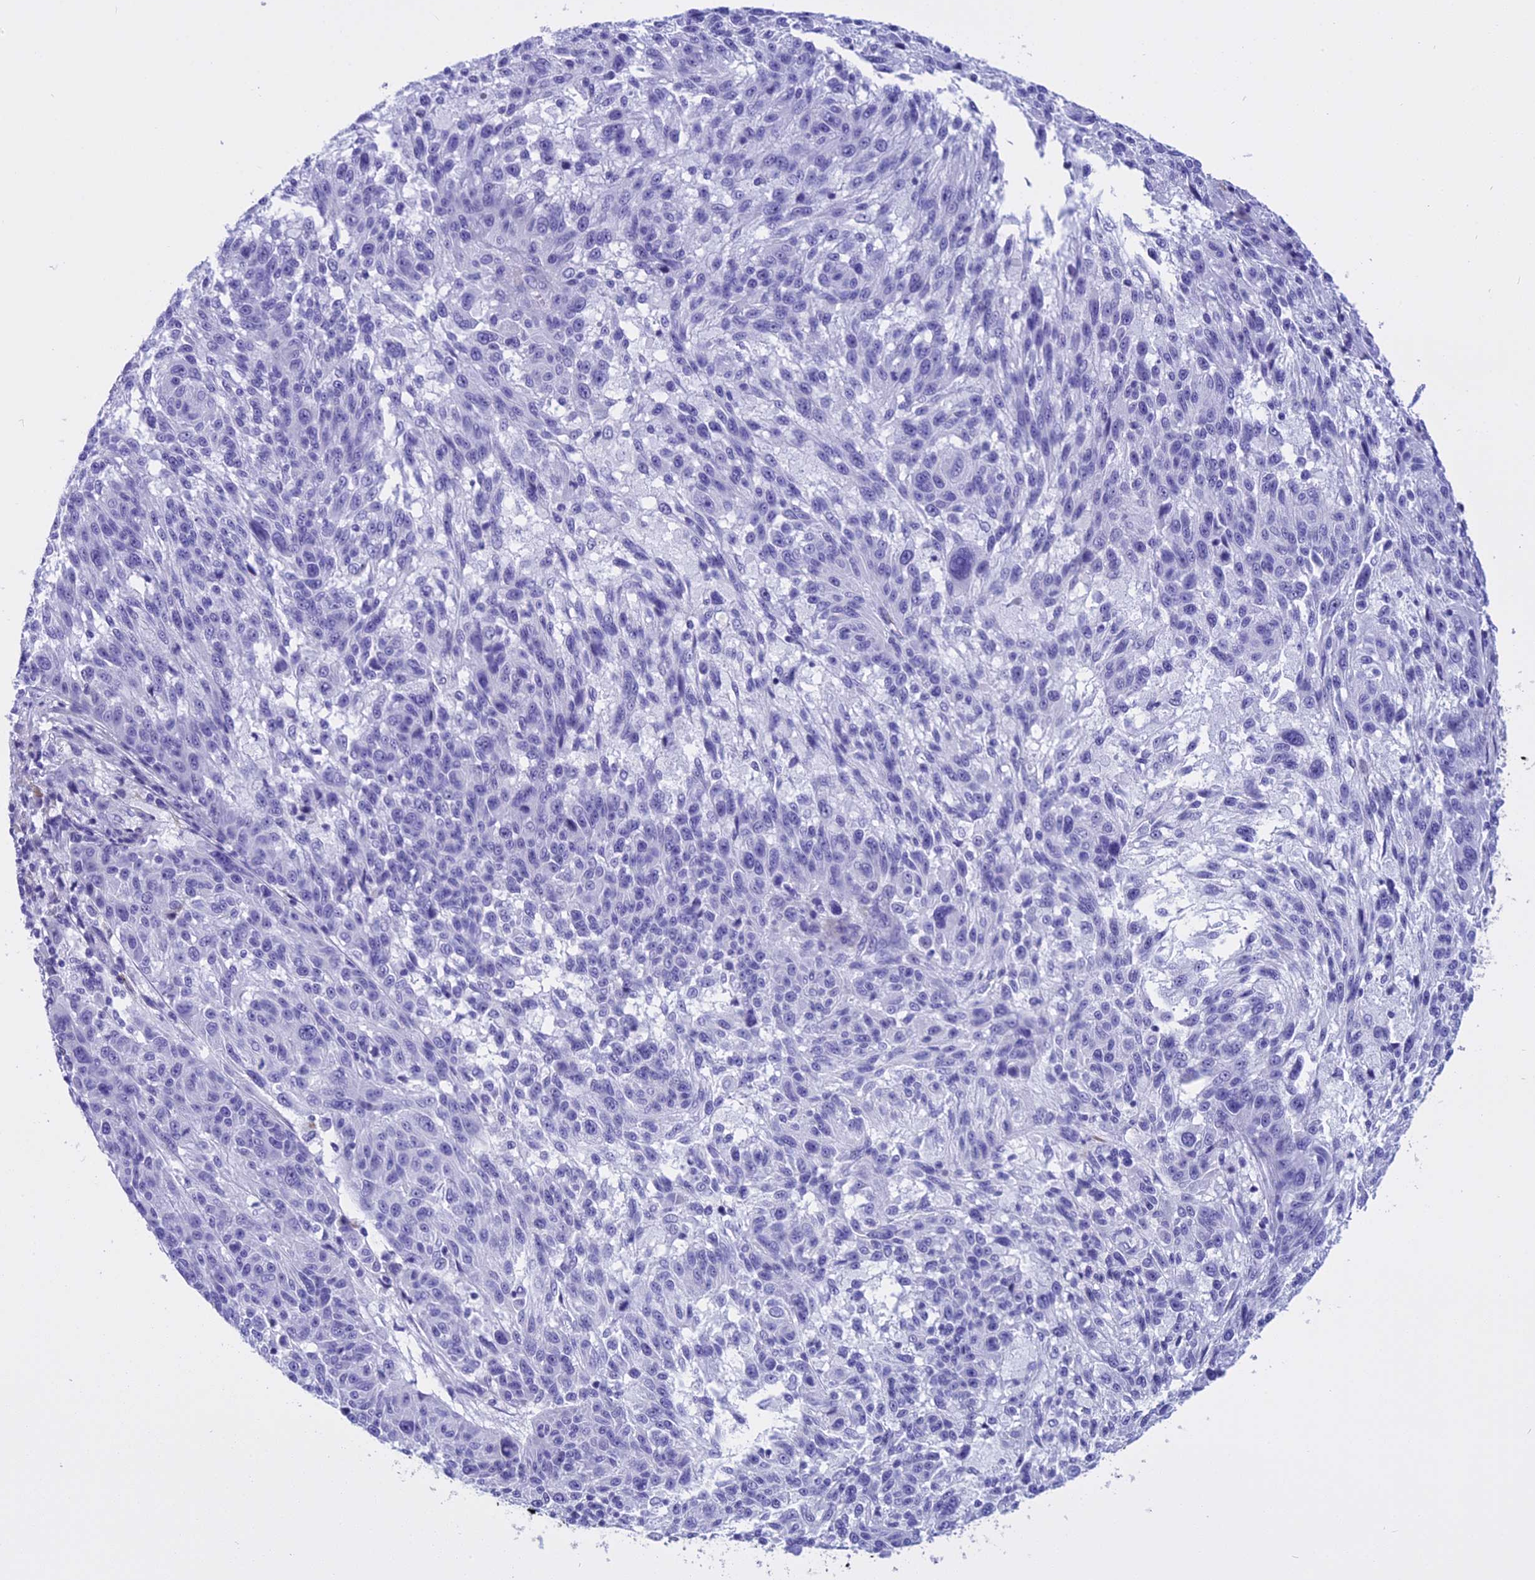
{"staining": {"intensity": "negative", "quantity": "none", "location": "none"}, "tissue": "melanoma", "cell_type": "Tumor cells", "image_type": "cancer", "snomed": [{"axis": "morphology", "description": "Malignant melanoma, NOS"}, {"axis": "topography", "description": "Skin"}], "caption": "A photomicrograph of human melanoma is negative for staining in tumor cells.", "gene": "KCTD14", "patient": {"sex": "male", "age": 53}}